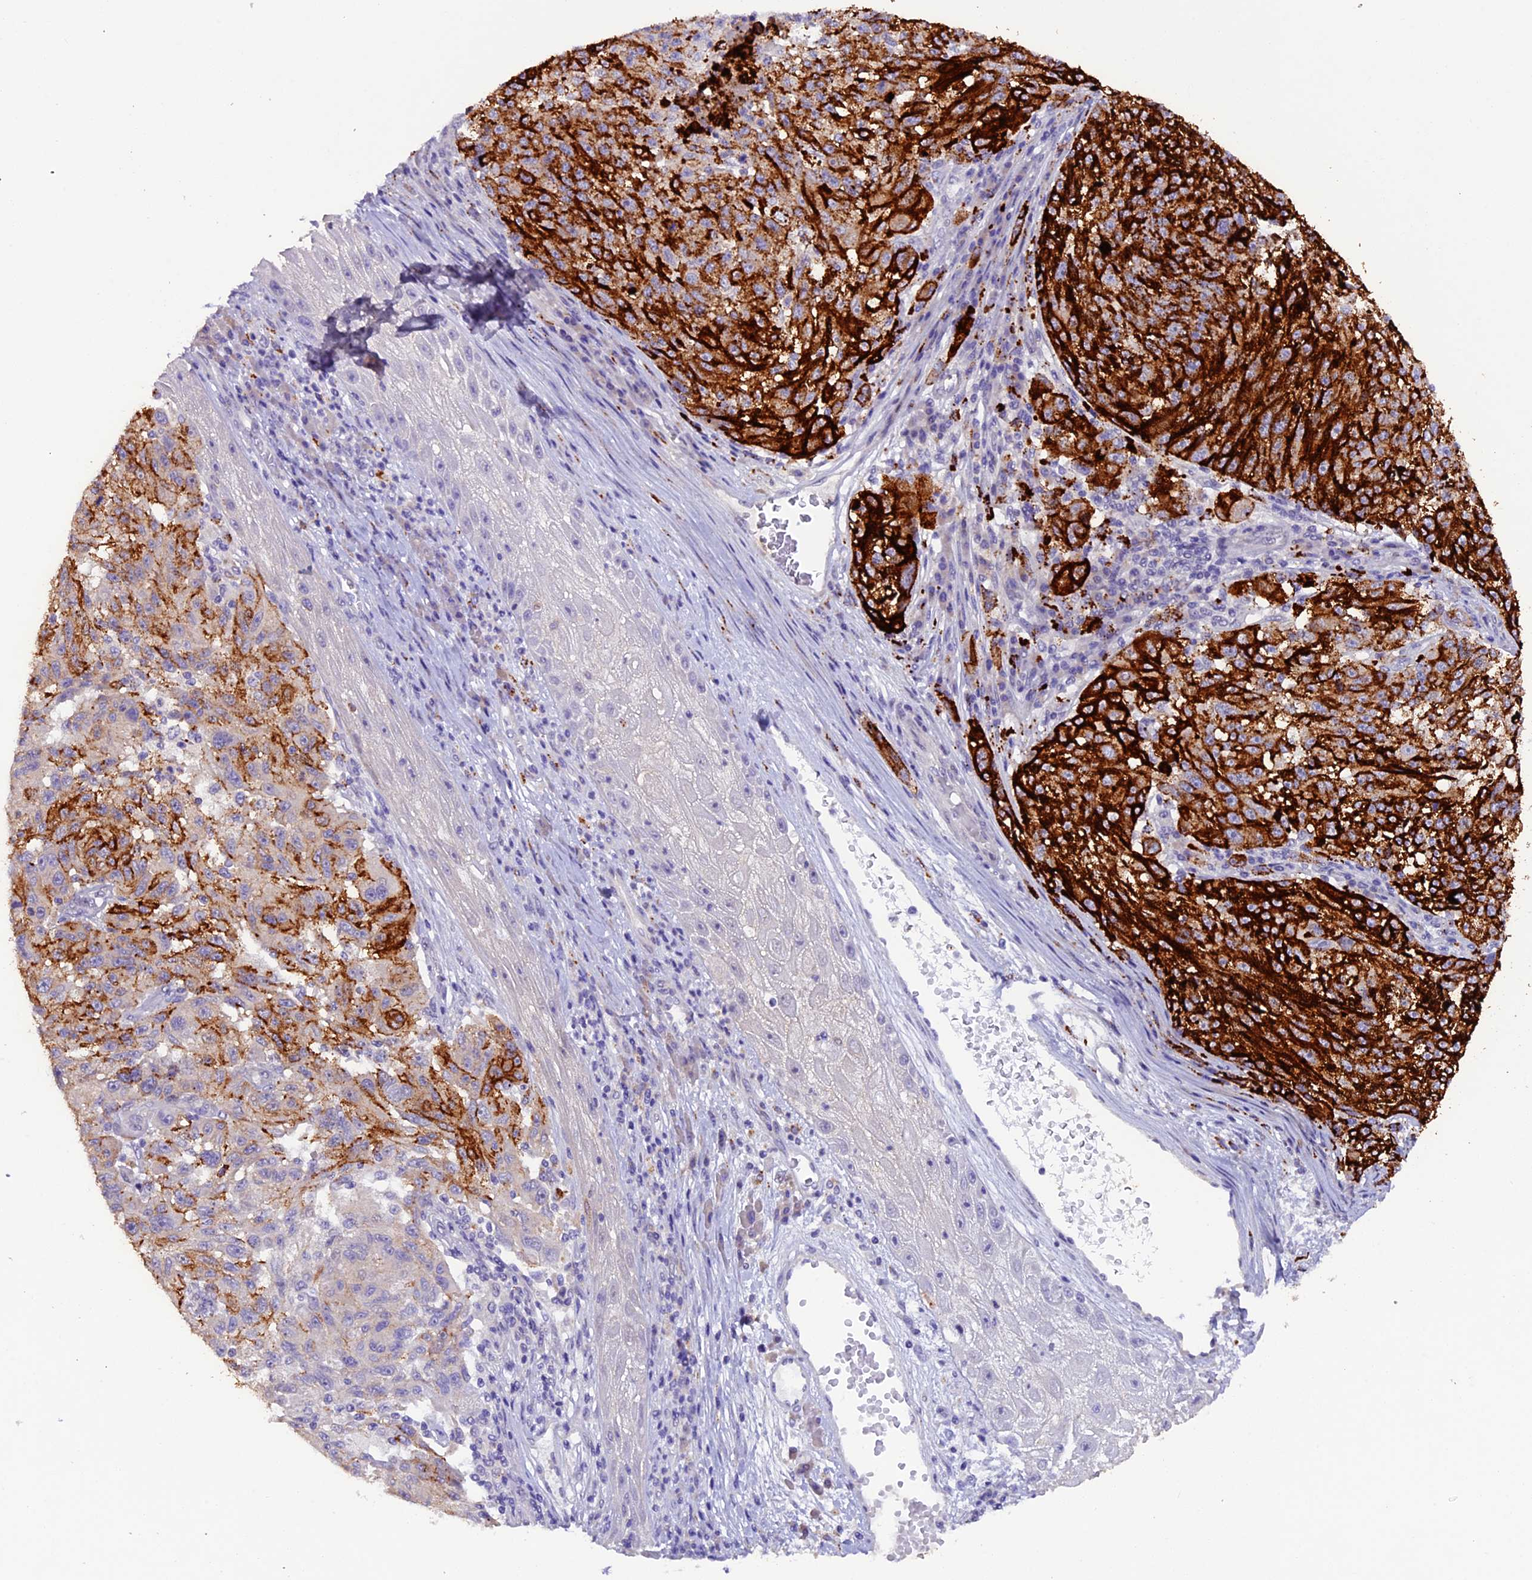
{"staining": {"intensity": "strong", "quantity": "25%-75%", "location": "cytoplasmic/membranous"}, "tissue": "melanoma", "cell_type": "Tumor cells", "image_type": "cancer", "snomed": [{"axis": "morphology", "description": "Malignant melanoma, NOS"}, {"axis": "topography", "description": "Skin"}], "caption": "Strong cytoplasmic/membranous positivity is identified in approximately 25%-75% of tumor cells in malignant melanoma.", "gene": "NCK2", "patient": {"sex": "male", "age": 53}}